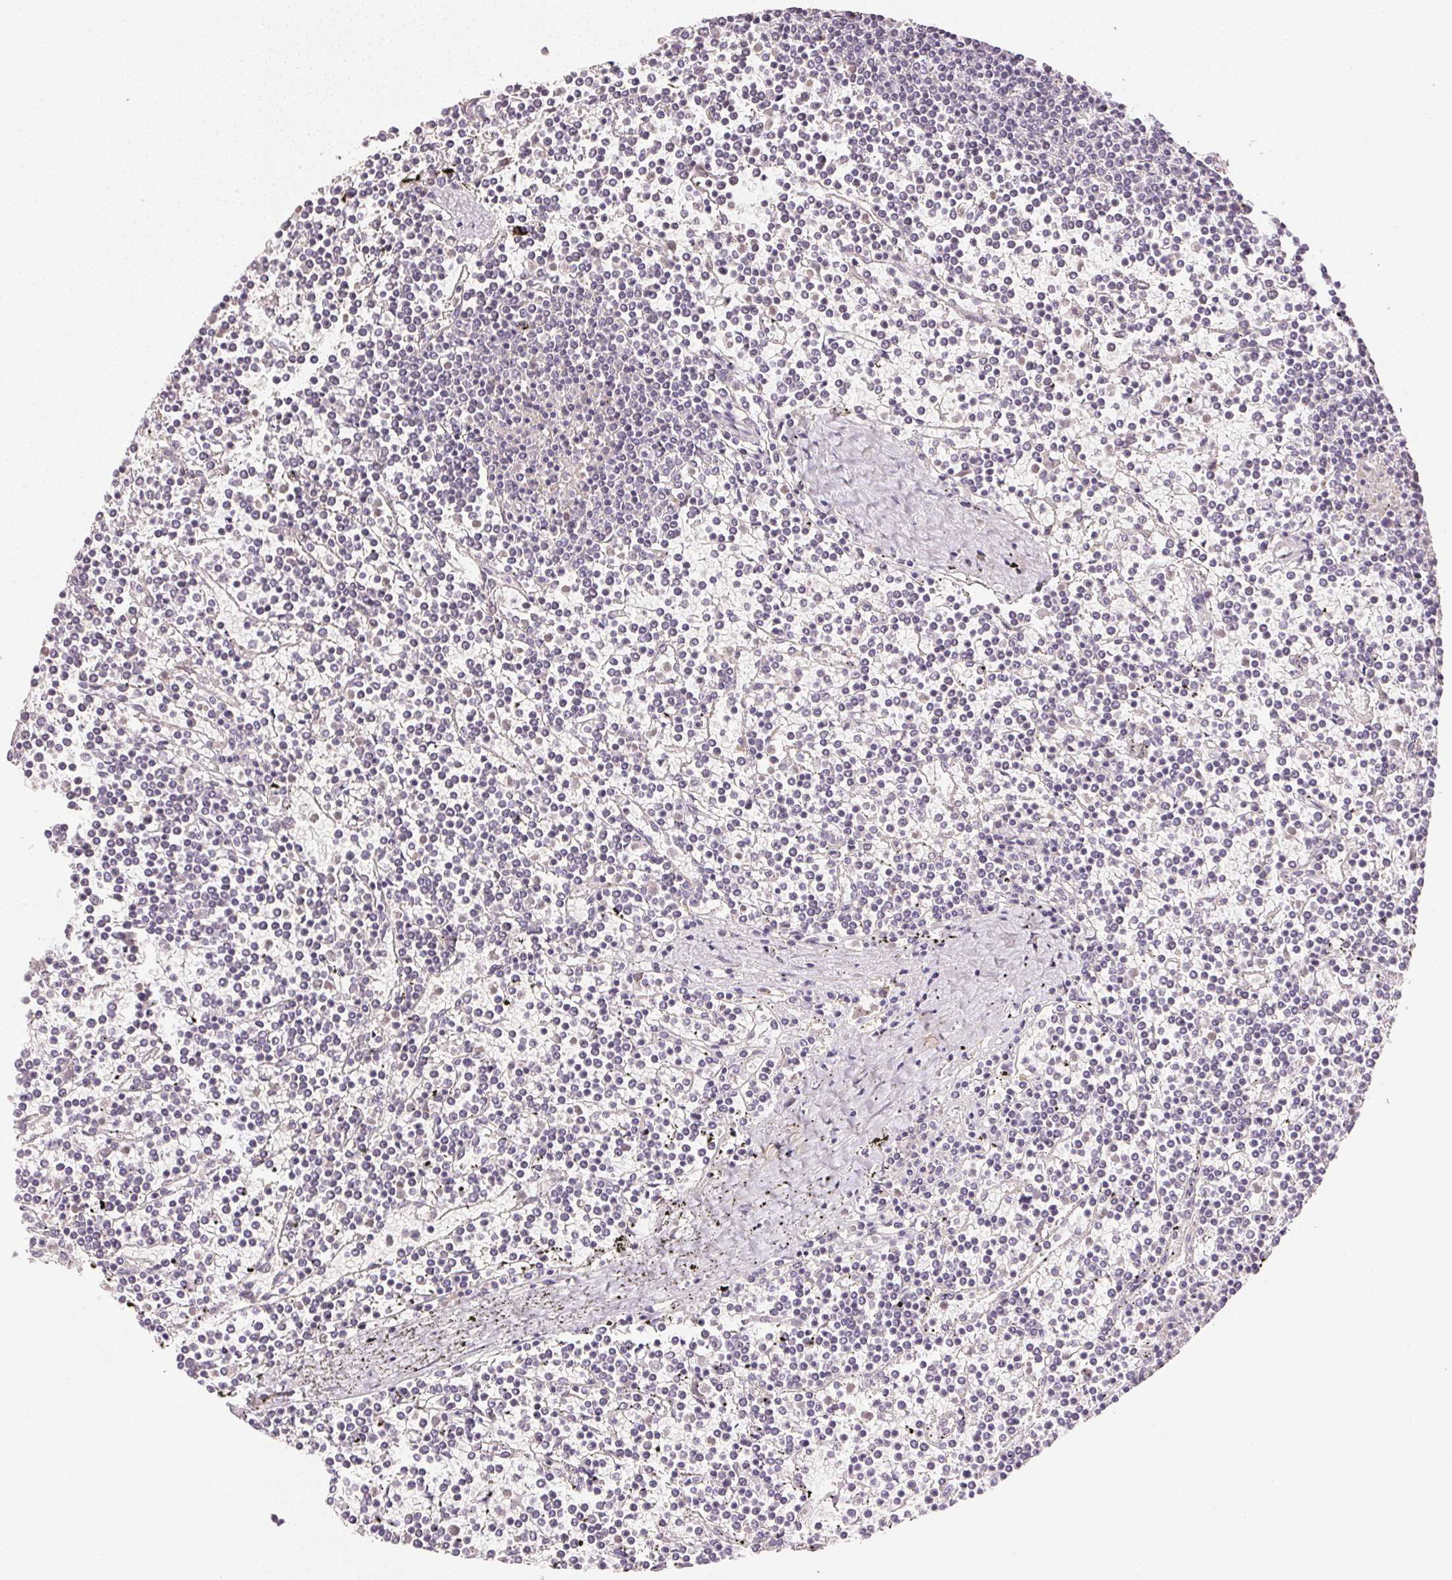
{"staining": {"intensity": "negative", "quantity": "none", "location": "none"}, "tissue": "lymphoma", "cell_type": "Tumor cells", "image_type": "cancer", "snomed": [{"axis": "morphology", "description": "Malignant lymphoma, non-Hodgkin's type, Low grade"}, {"axis": "topography", "description": "Spleen"}], "caption": "IHC image of neoplastic tissue: malignant lymphoma, non-Hodgkin's type (low-grade) stained with DAB (3,3'-diaminobenzidine) demonstrates no significant protein staining in tumor cells.", "gene": "DHCR24", "patient": {"sex": "female", "age": 19}}